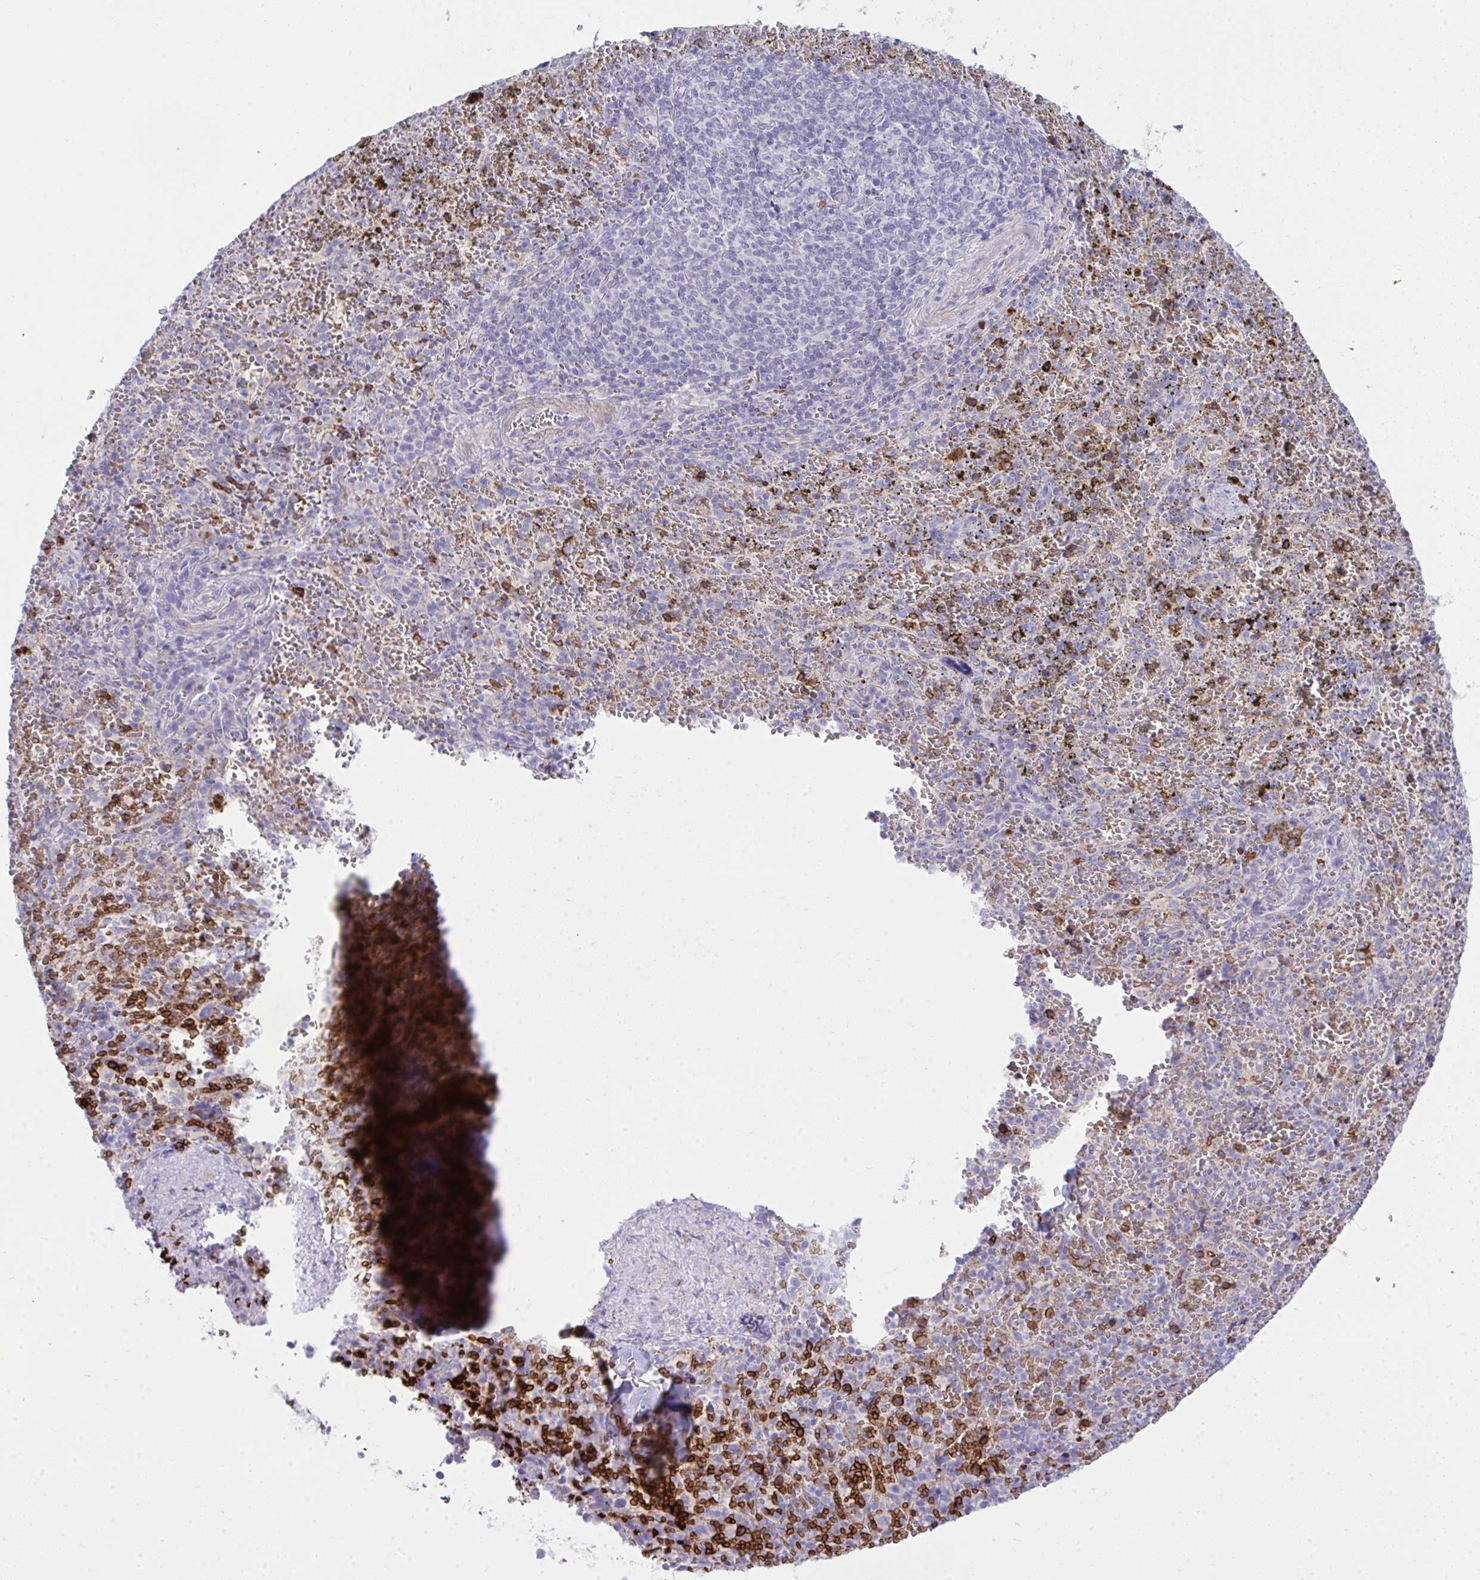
{"staining": {"intensity": "moderate", "quantity": "<25%", "location": "cytoplasmic/membranous"}, "tissue": "spleen", "cell_type": "Cells in red pulp", "image_type": "normal", "snomed": [{"axis": "morphology", "description": "Normal tissue, NOS"}, {"axis": "topography", "description": "Spleen"}], "caption": "Cells in red pulp display low levels of moderate cytoplasmic/membranous staining in about <25% of cells in benign human spleen. The staining was performed using DAB (3,3'-diaminobenzidine), with brown indicating positive protein expression. Nuclei are stained blue with hematoxylin.", "gene": "SPTB", "patient": {"sex": "female", "age": 50}}